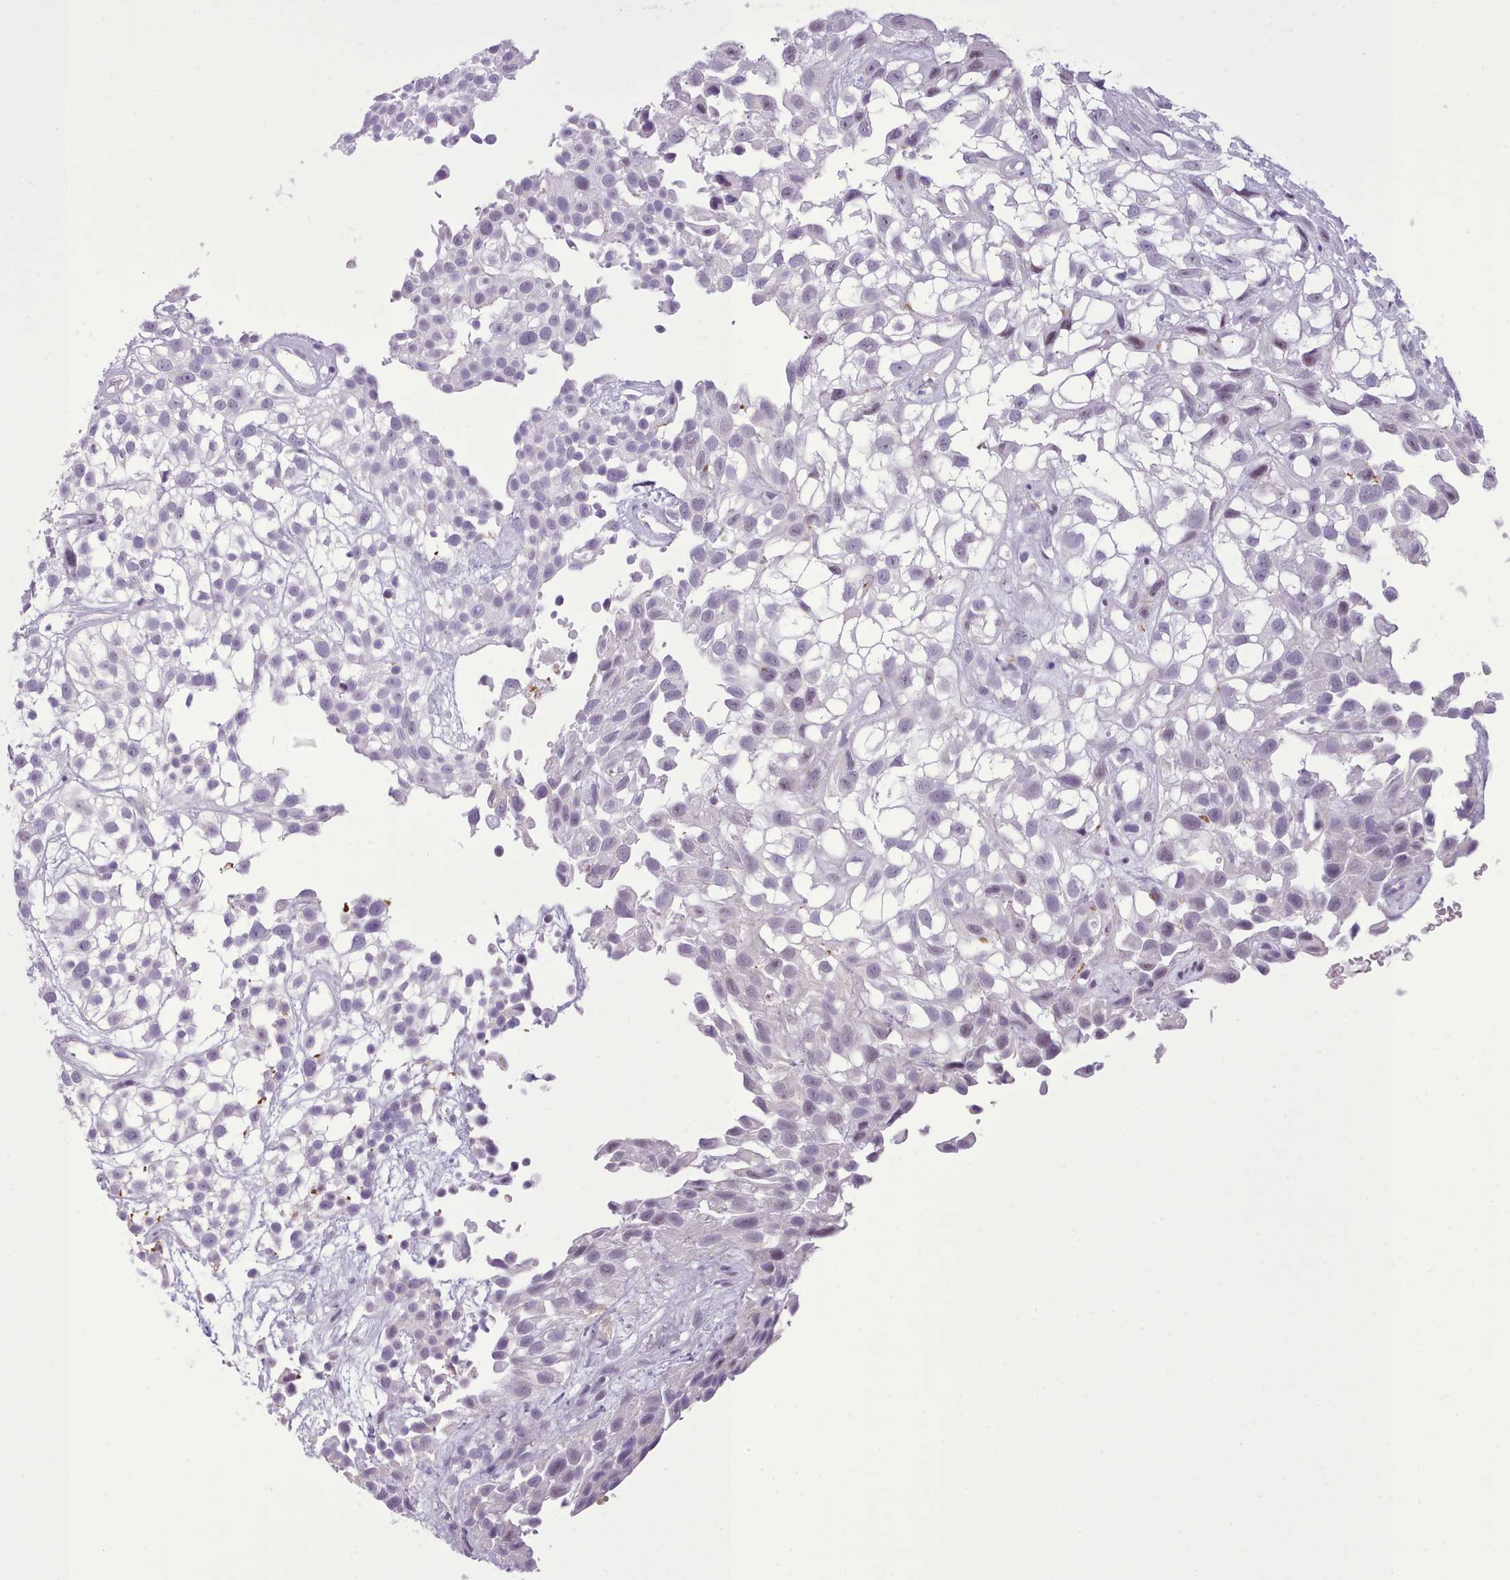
{"staining": {"intensity": "negative", "quantity": "none", "location": "none"}, "tissue": "urothelial cancer", "cell_type": "Tumor cells", "image_type": "cancer", "snomed": [{"axis": "morphology", "description": "Urothelial carcinoma, High grade"}, {"axis": "topography", "description": "Urinary bladder"}], "caption": "An immunohistochemistry histopathology image of urothelial cancer is shown. There is no staining in tumor cells of urothelial cancer. (Immunohistochemistry, brightfield microscopy, high magnification).", "gene": "FBXO48", "patient": {"sex": "male", "age": 56}}